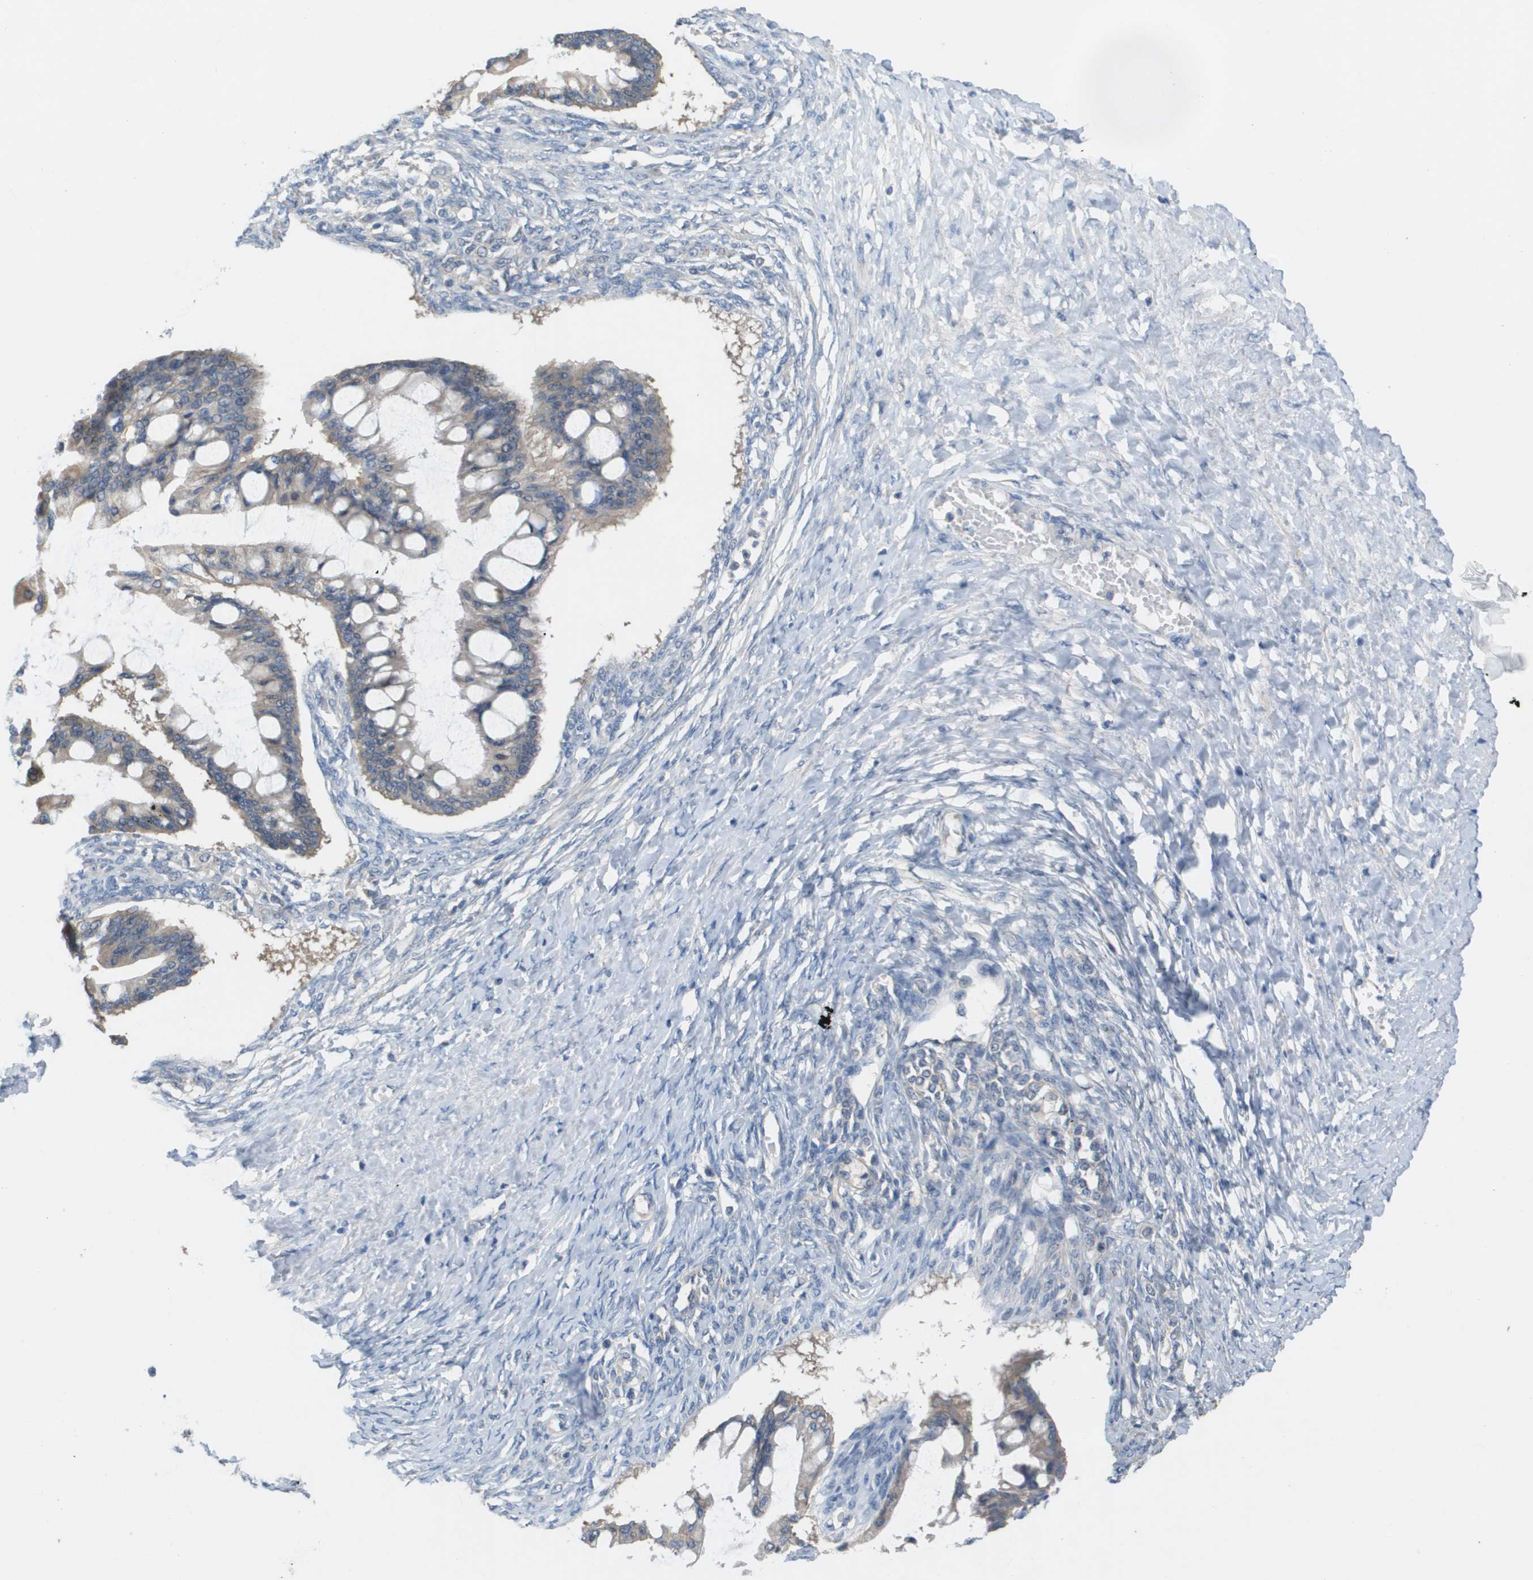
{"staining": {"intensity": "weak", "quantity": ">75%", "location": "cytoplasmic/membranous"}, "tissue": "ovarian cancer", "cell_type": "Tumor cells", "image_type": "cancer", "snomed": [{"axis": "morphology", "description": "Cystadenocarcinoma, mucinous, NOS"}, {"axis": "topography", "description": "Ovary"}], "caption": "Immunohistochemistry (IHC) micrograph of neoplastic tissue: mucinous cystadenocarcinoma (ovarian) stained using immunohistochemistry (IHC) shows low levels of weak protein expression localized specifically in the cytoplasmic/membranous of tumor cells, appearing as a cytoplasmic/membranous brown color.", "gene": "UBA5", "patient": {"sex": "female", "age": 73}}